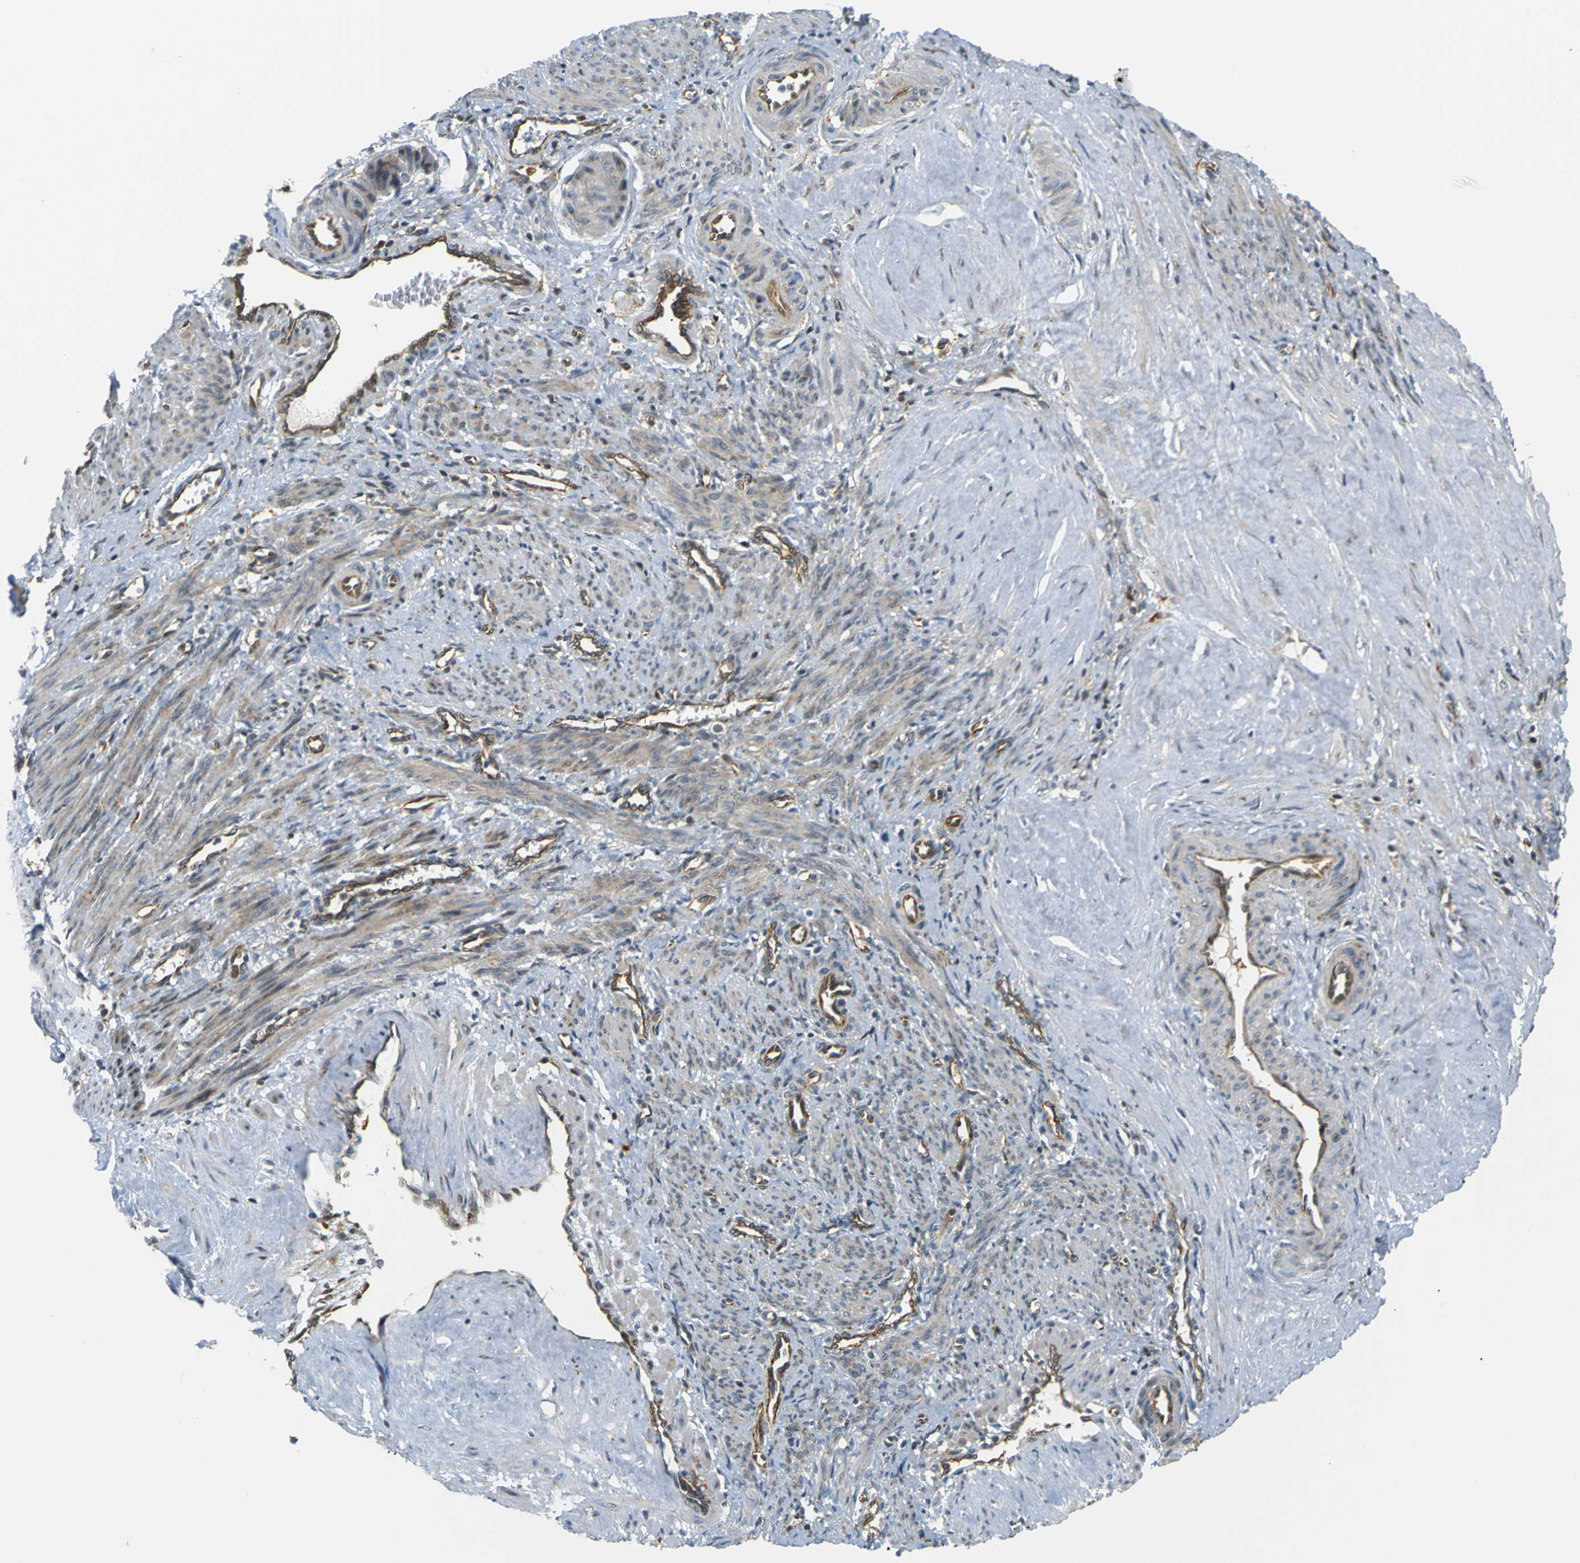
{"staining": {"intensity": "weak", "quantity": "25%-75%", "location": "cytoplasmic/membranous"}, "tissue": "smooth muscle", "cell_type": "Smooth muscle cells", "image_type": "normal", "snomed": [{"axis": "morphology", "description": "Normal tissue, NOS"}, {"axis": "topography", "description": "Endometrium"}], "caption": "The micrograph shows staining of normal smooth muscle, revealing weak cytoplasmic/membranous protein staining (brown color) within smooth muscle cells.", "gene": "ABCE1", "patient": {"sex": "female", "age": 33}}